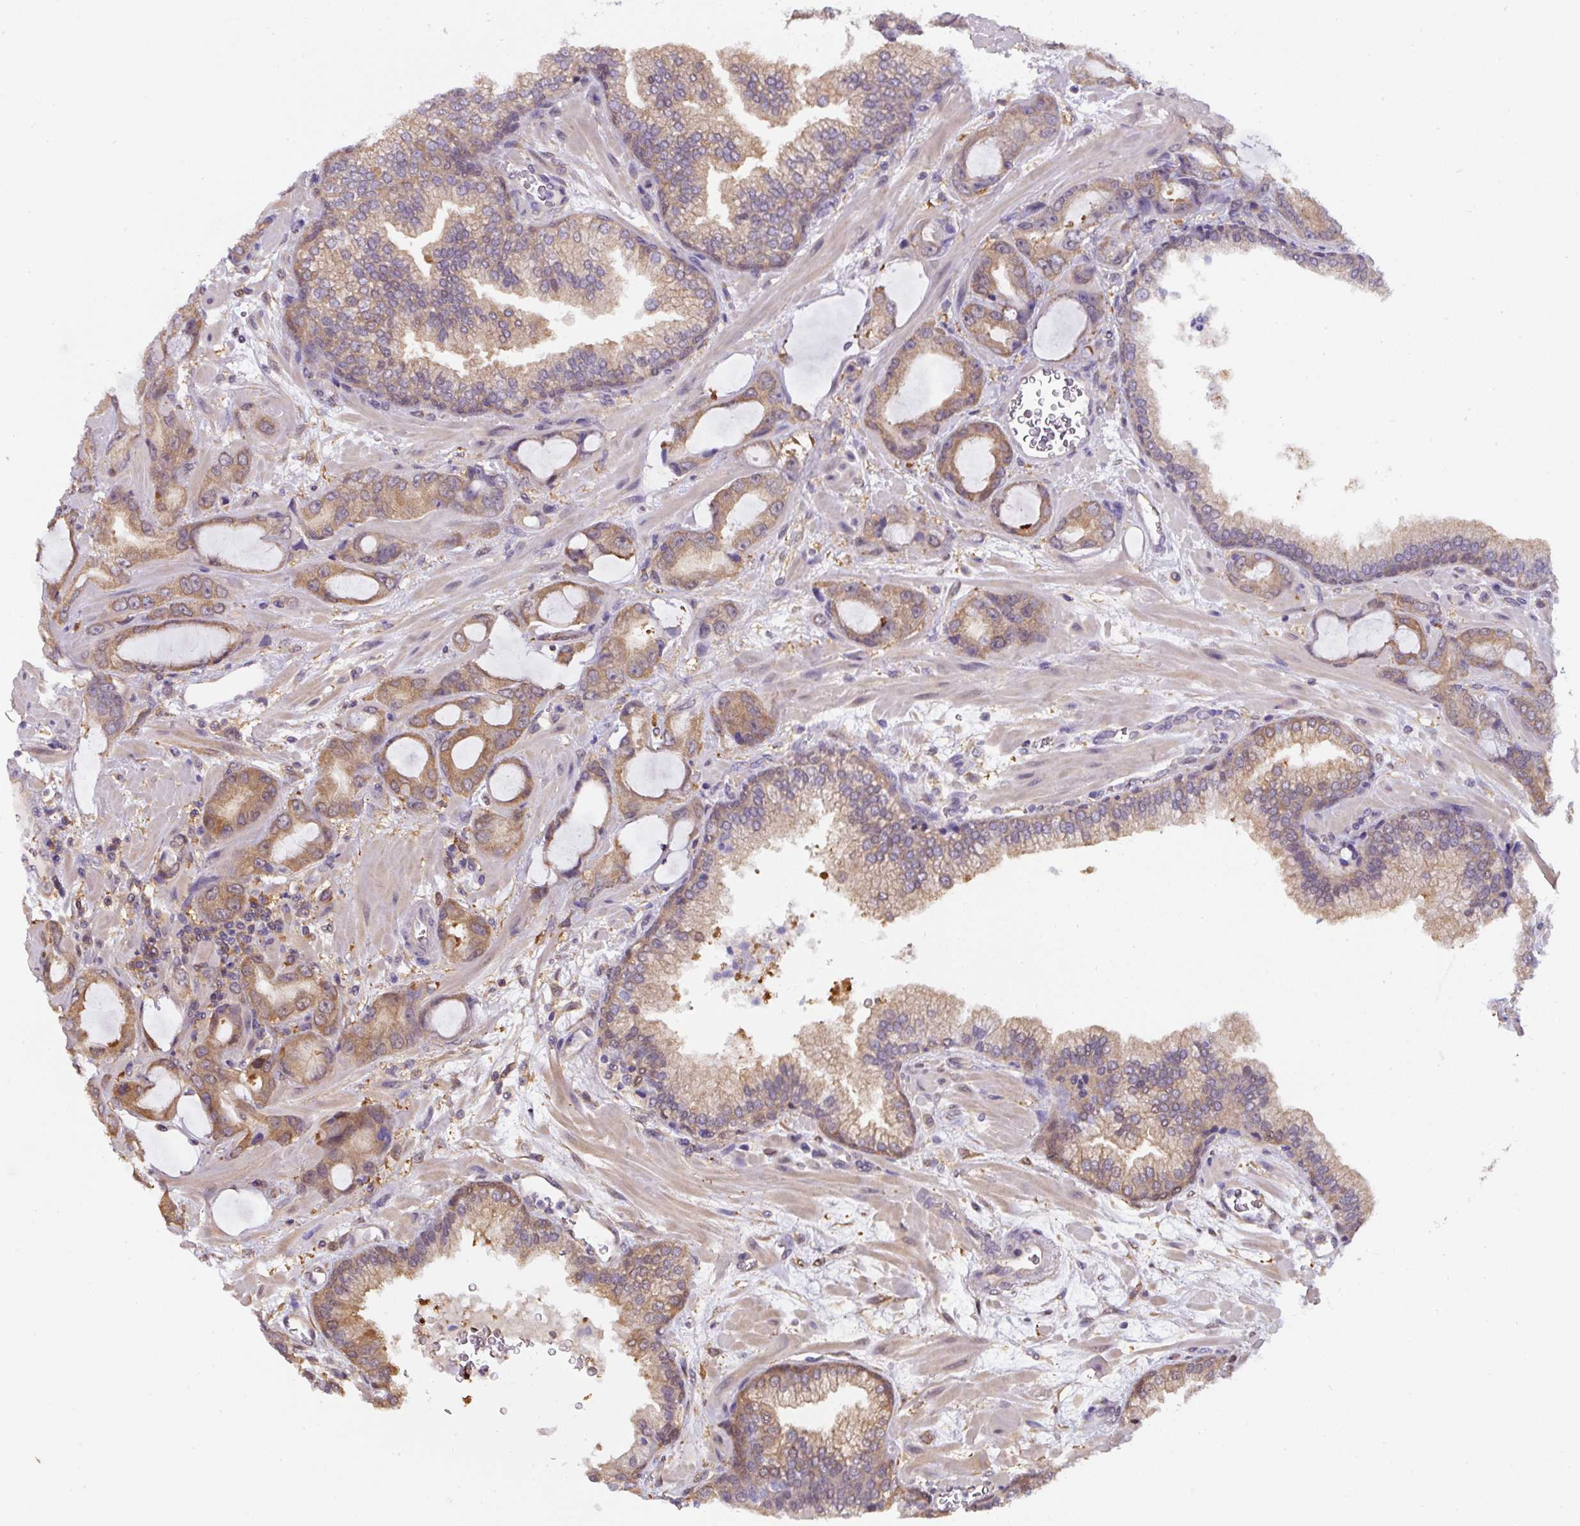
{"staining": {"intensity": "moderate", "quantity": ">75%", "location": "cytoplasmic/membranous"}, "tissue": "prostate cancer", "cell_type": "Tumor cells", "image_type": "cancer", "snomed": [{"axis": "morphology", "description": "Adenocarcinoma, High grade"}, {"axis": "topography", "description": "Prostate"}], "caption": "A medium amount of moderate cytoplasmic/membranous expression is present in approximately >75% of tumor cells in prostate adenocarcinoma (high-grade) tissue.", "gene": "ST13", "patient": {"sex": "male", "age": 68}}